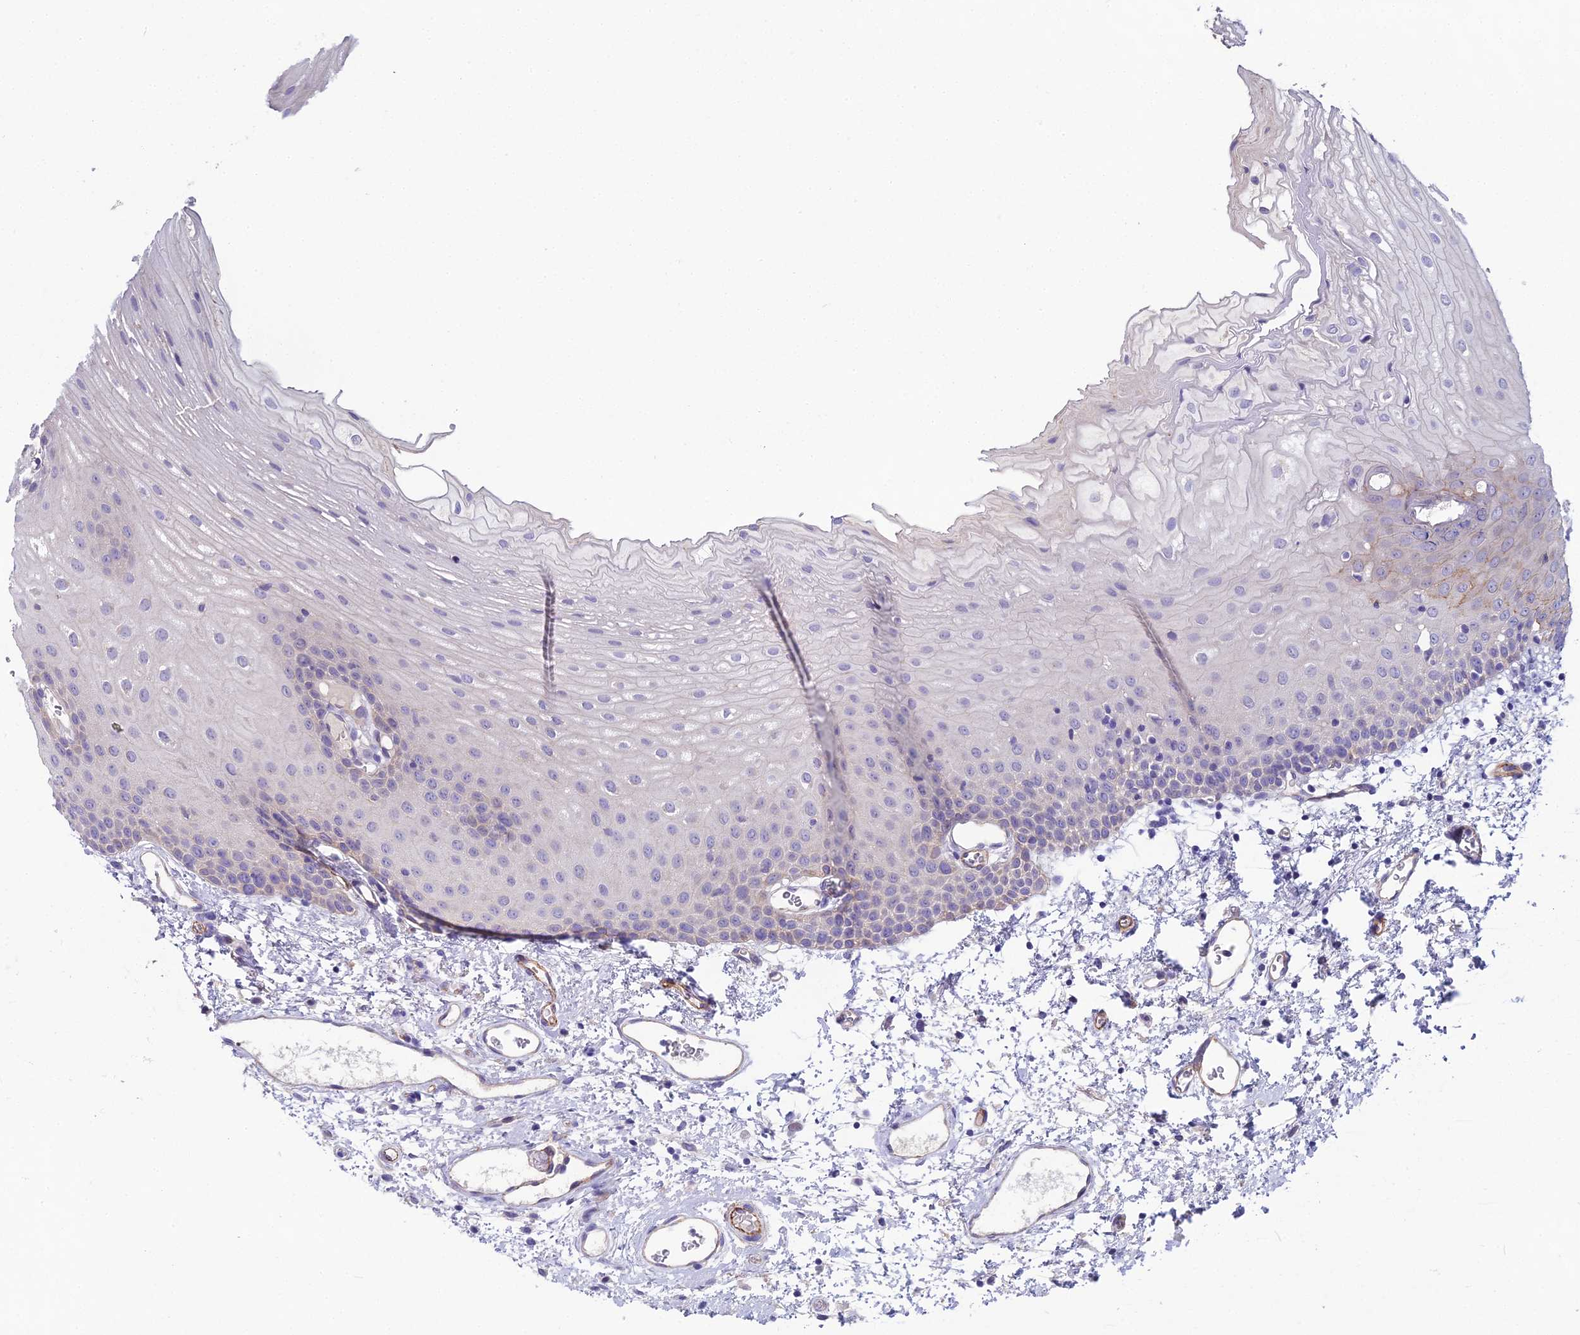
{"staining": {"intensity": "negative", "quantity": "none", "location": "none"}, "tissue": "oral mucosa", "cell_type": "Squamous epithelial cells", "image_type": "normal", "snomed": [{"axis": "morphology", "description": "Normal tissue, NOS"}, {"axis": "topography", "description": "Oral tissue"}], "caption": "Squamous epithelial cells are negative for protein expression in normal human oral mucosa. (Brightfield microscopy of DAB (3,3'-diaminobenzidine) immunohistochemistry at high magnification).", "gene": "CFAP47", "patient": {"sex": "female", "age": 70}}